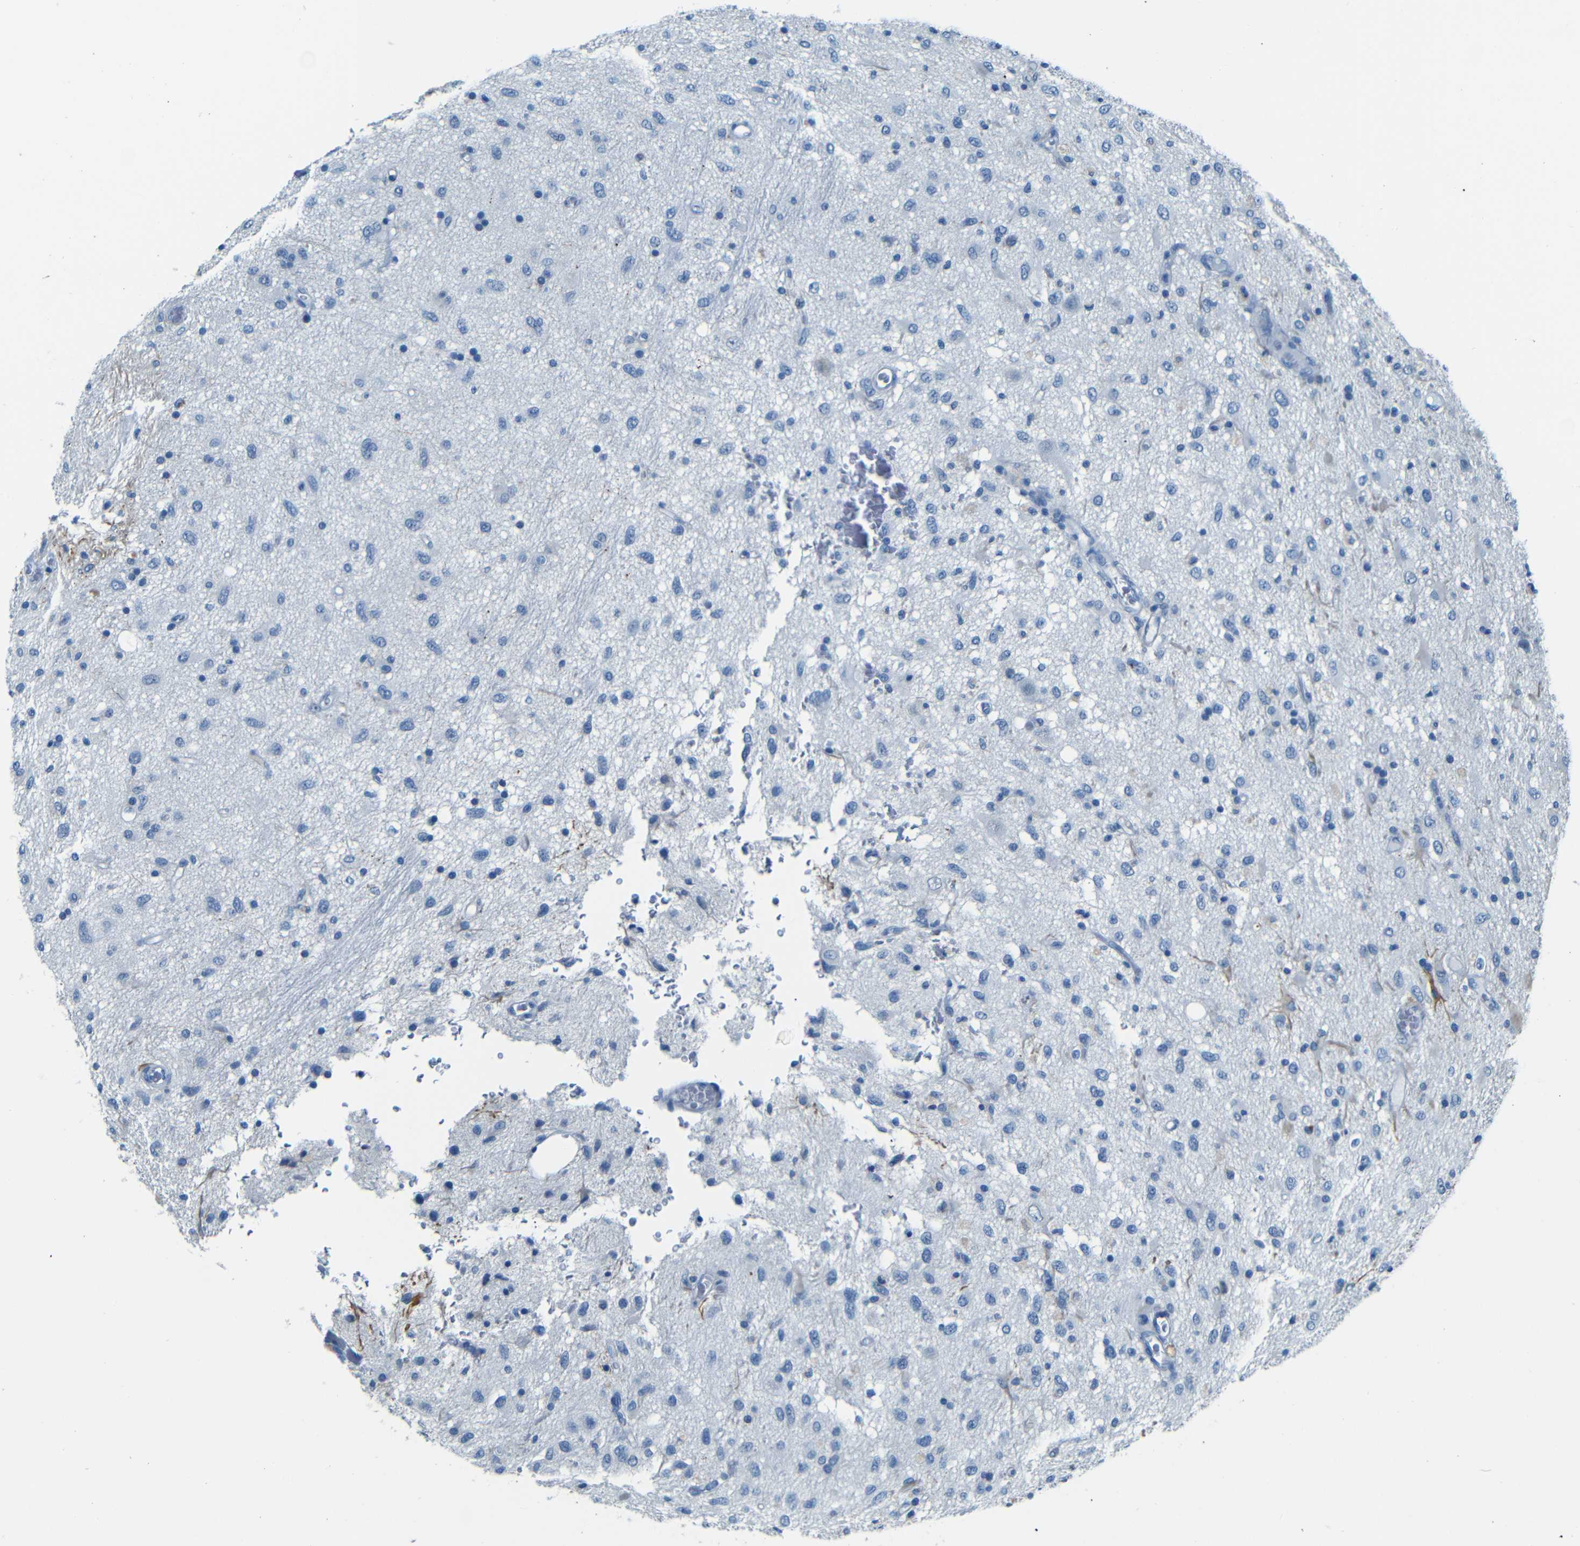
{"staining": {"intensity": "negative", "quantity": "none", "location": "none"}, "tissue": "glioma", "cell_type": "Tumor cells", "image_type": "cancer", "snomed": [{"axis": "morphology", "description": "Glioma, malignant, Low grade"}, {"axis": "topography", "description": "Brain"}], "caption": "A high-resolution micrograph shows immunohistochemistry staining of glioma, which reveals no significant expression in tumor cells.", "gene": "ZMAT1", "patient": {"sex": "male", "age": 77}}